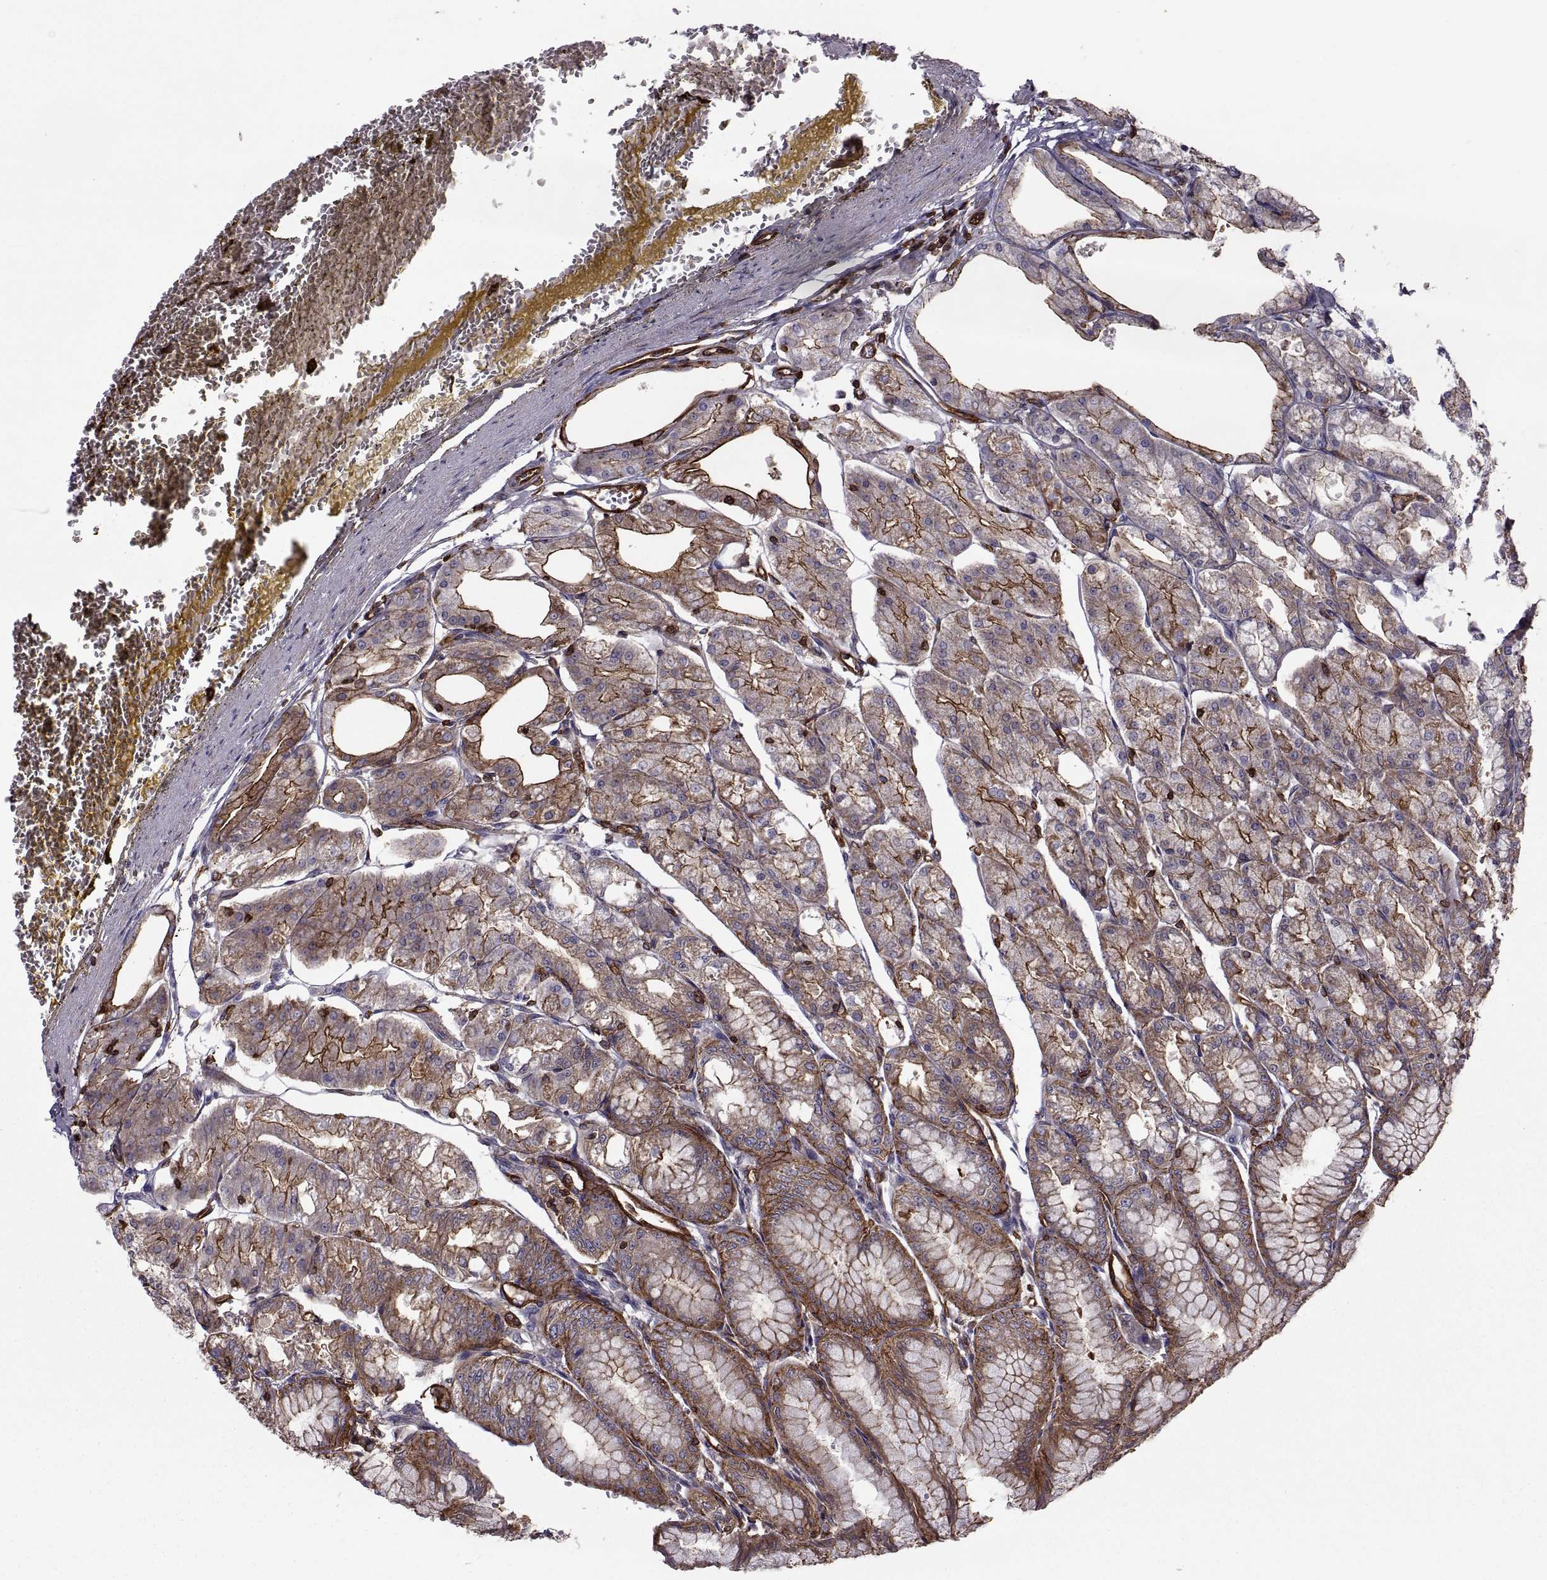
{"staining": {"intensity": "strong", "quantity": ">75%", "location": "cytoplasmic/membranous"}, "tissue": "stomach", "cell_type": "Glandular cells", "image_type": "normal", "snomed": [{"axis": "morphology", "description": "Normal tissue, NOS"}, {"axis": "topography", "description": "Stomach, lower"}], "caption": "The immunohistochemical stain highlights strong cytoplasmic/membranous positivity in glandular cells of benign stomach.", "gene": "MYH9", "patient": {"sex": "male", "age": 71}}